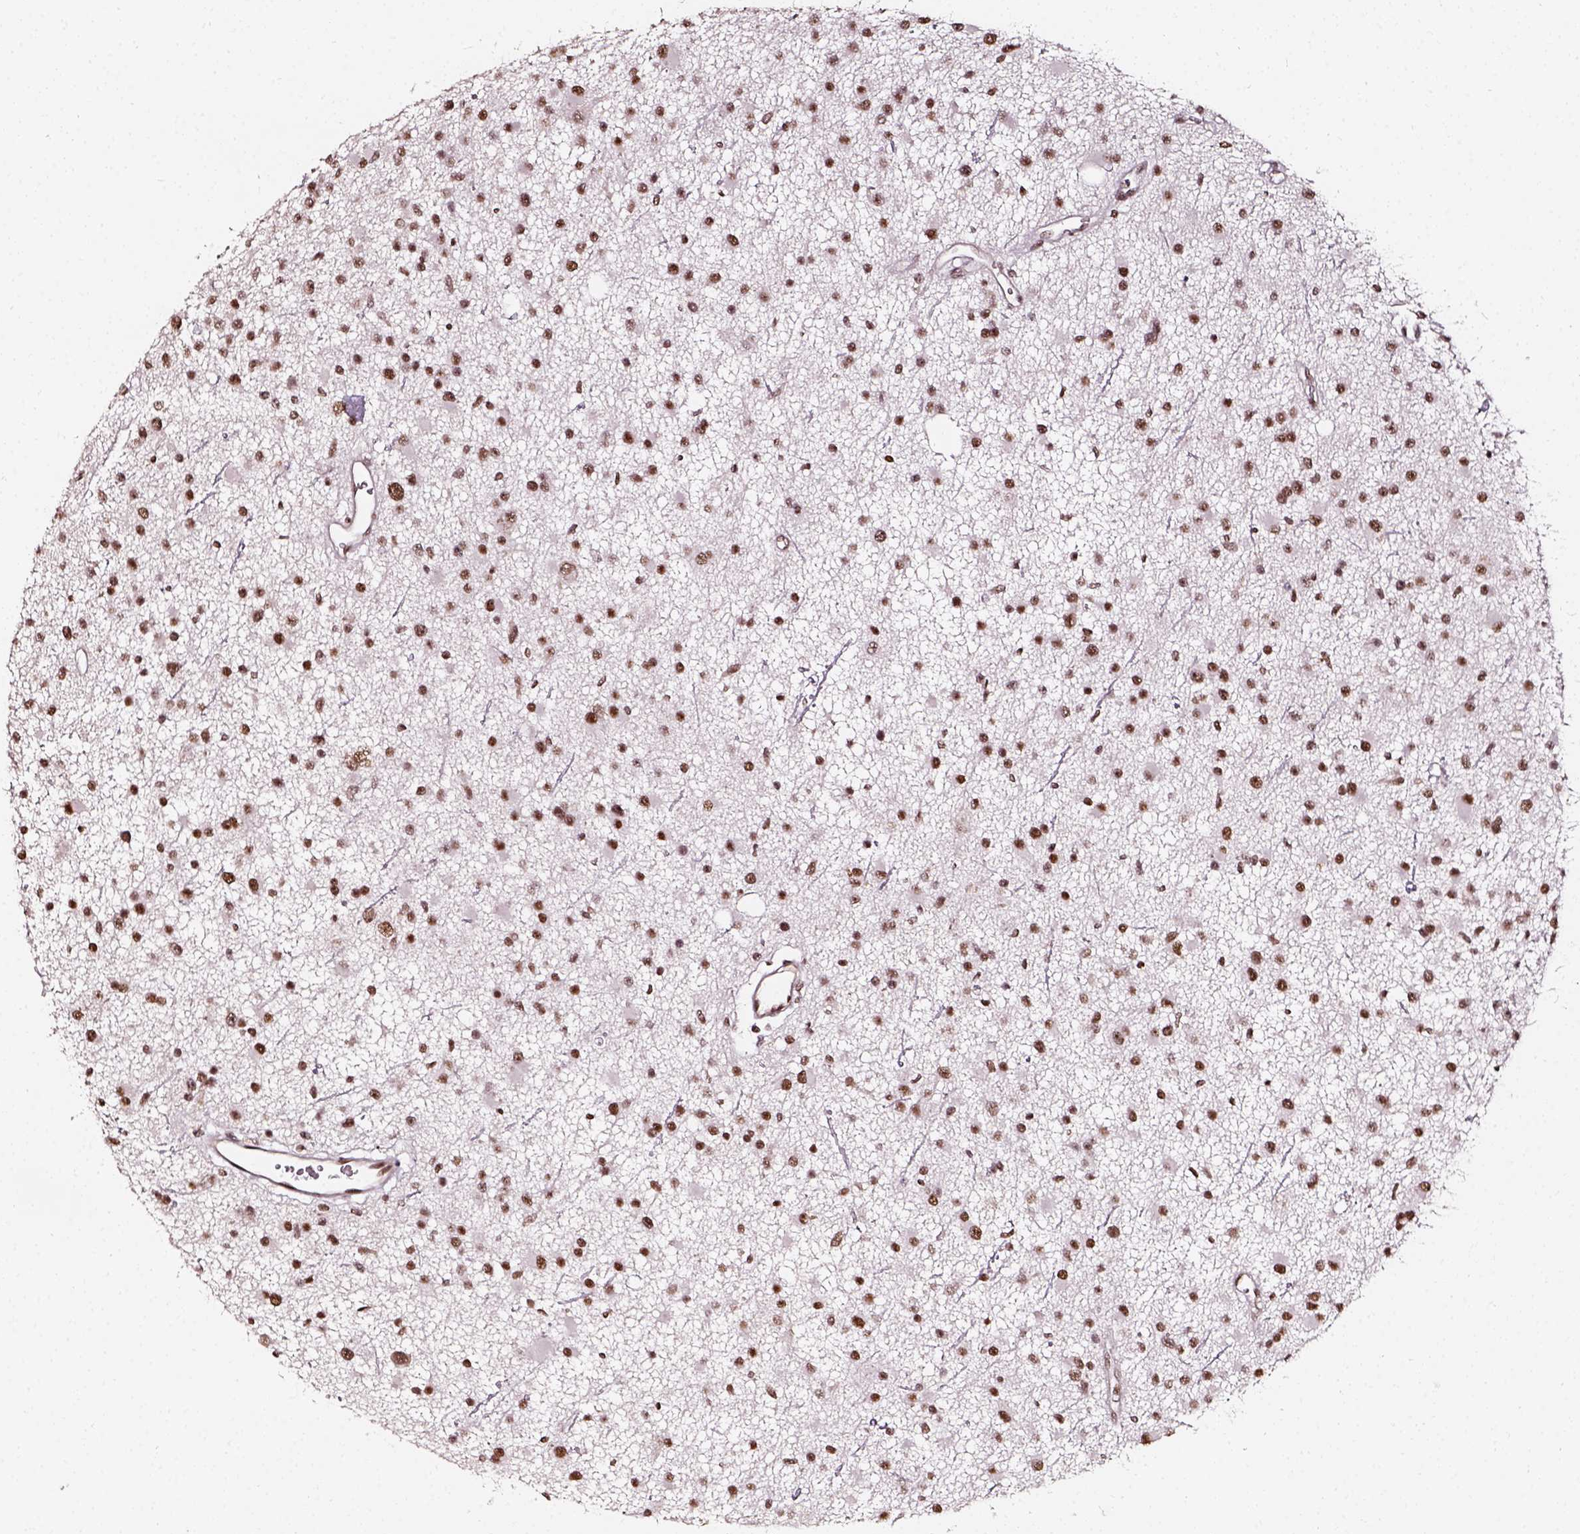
{"staining": {"intensity": "moderate", "quantity": ">75%", "location": "nuclear"}, "tissue": "glioma", "cell_type": "Tumor cells", "image_type": "cancer", "snomed": [{"axis": "morphology", "description": "Glioma, malignant, Low grade"}, {"axis": "topography", "description": "Brain"}], "caption": "About >75% of tumor cells in human malignant low-grade glioma reveal moderate nuclear protein positivity as visualized by brown immunohistochemical staining.", "gene": "NACC1", "patient": {"sex": "male", "age": 43}}